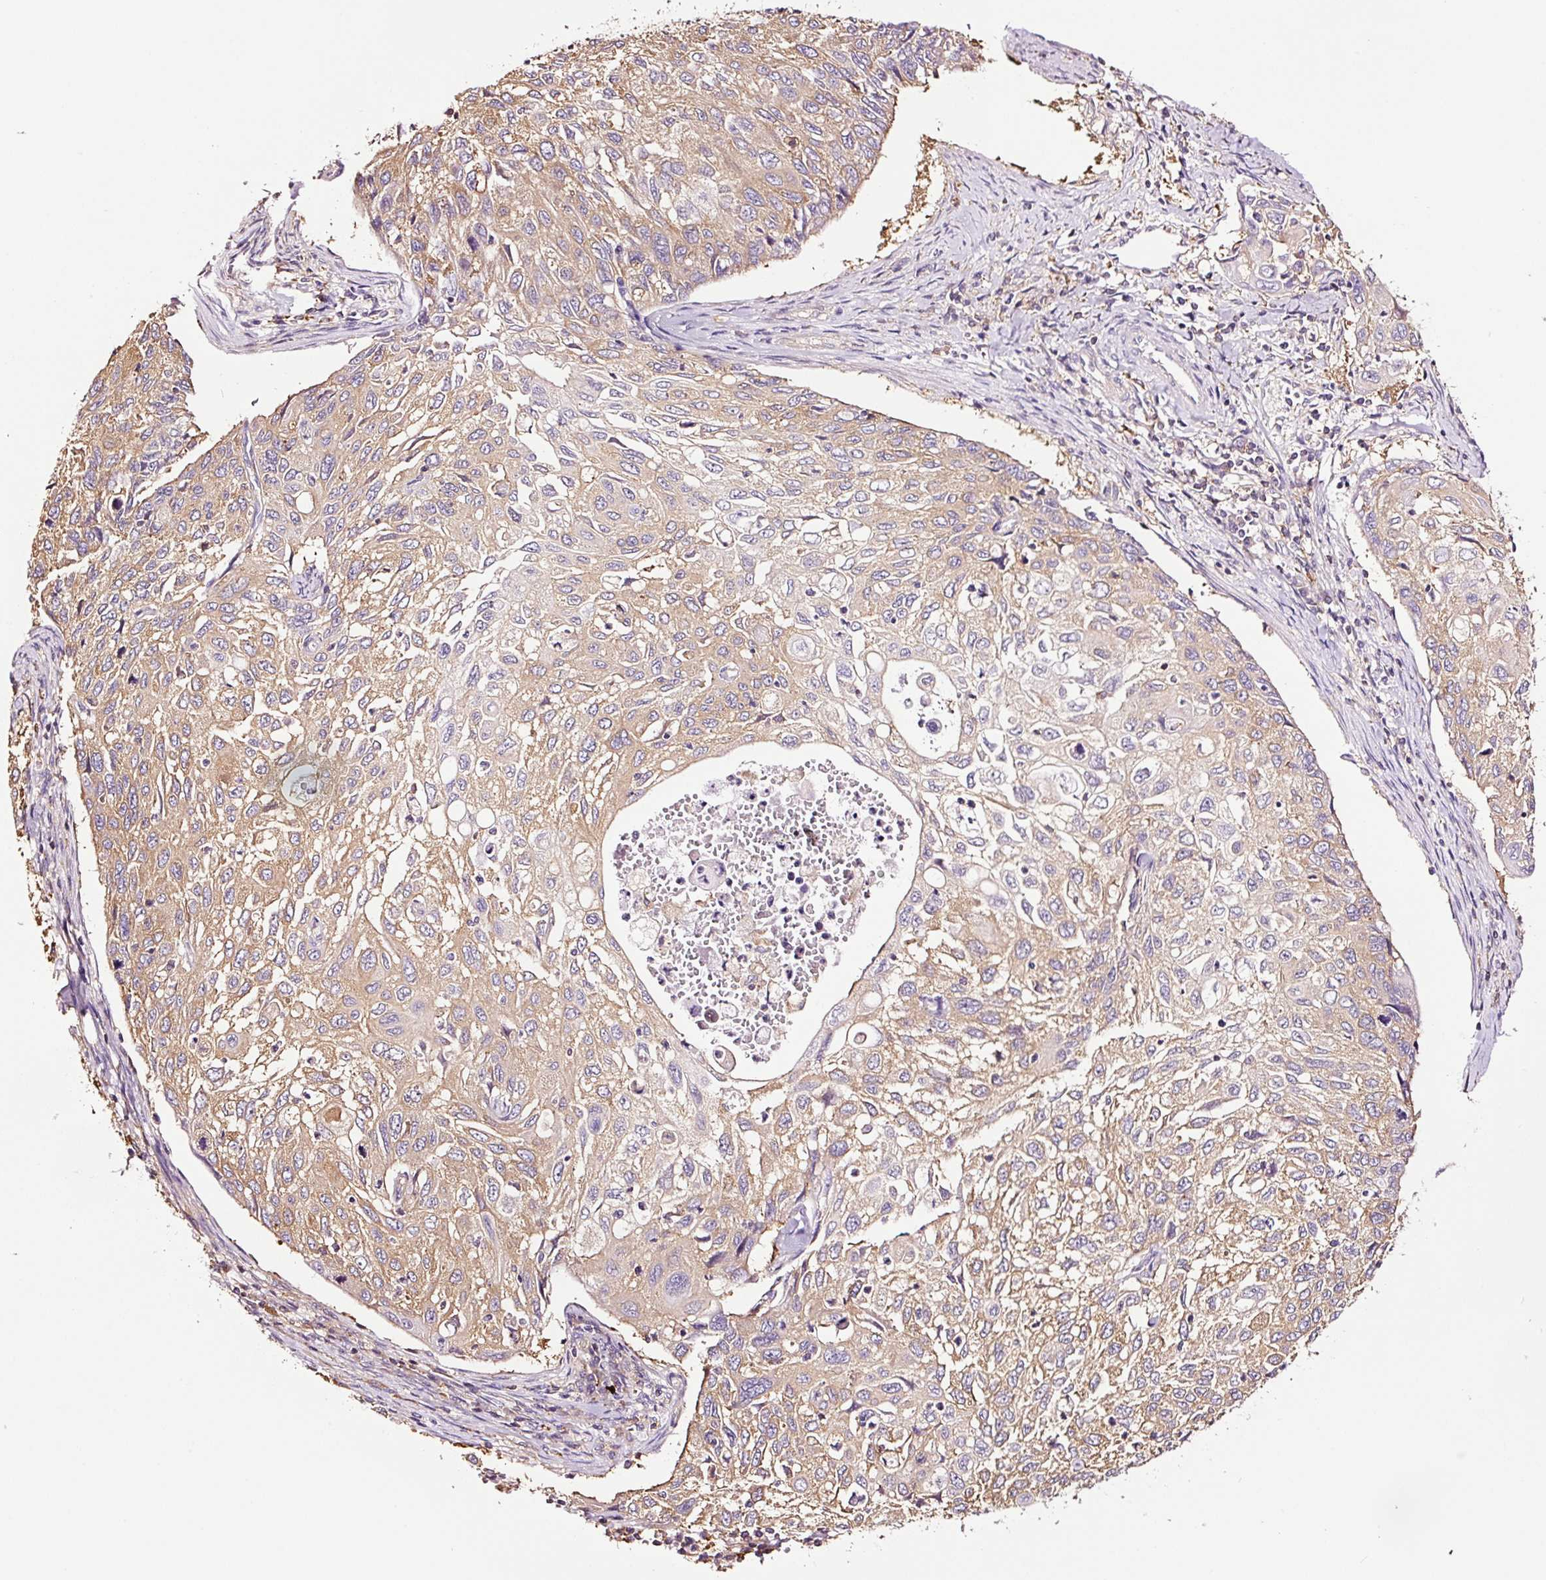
{"staining": {"intensity": "weak", "quantity": "25%-75%", "location": "cytoplasmic/membranous"}, "tissue": "cervical cancer", "cell_type": "Tumor cells", "image_type": "cancer", "snomed": [{"axis": "morphology", "description": "Squamous cell carcinoma, NOS"}, {"axis": "topography", "description": "Cervix"}], "caption": "Immunohistochemical staining of human cervical cancer (squamous cell carcinoma) demonstrates low levels of weak cytoplasmic/membranous protein staining in about 25%-75% of tumor cells. (Brightfield microscopy of DAB IHC at high magnification).", "gene": "METAP1", "patient": {"sex": "female", "age": 70}}